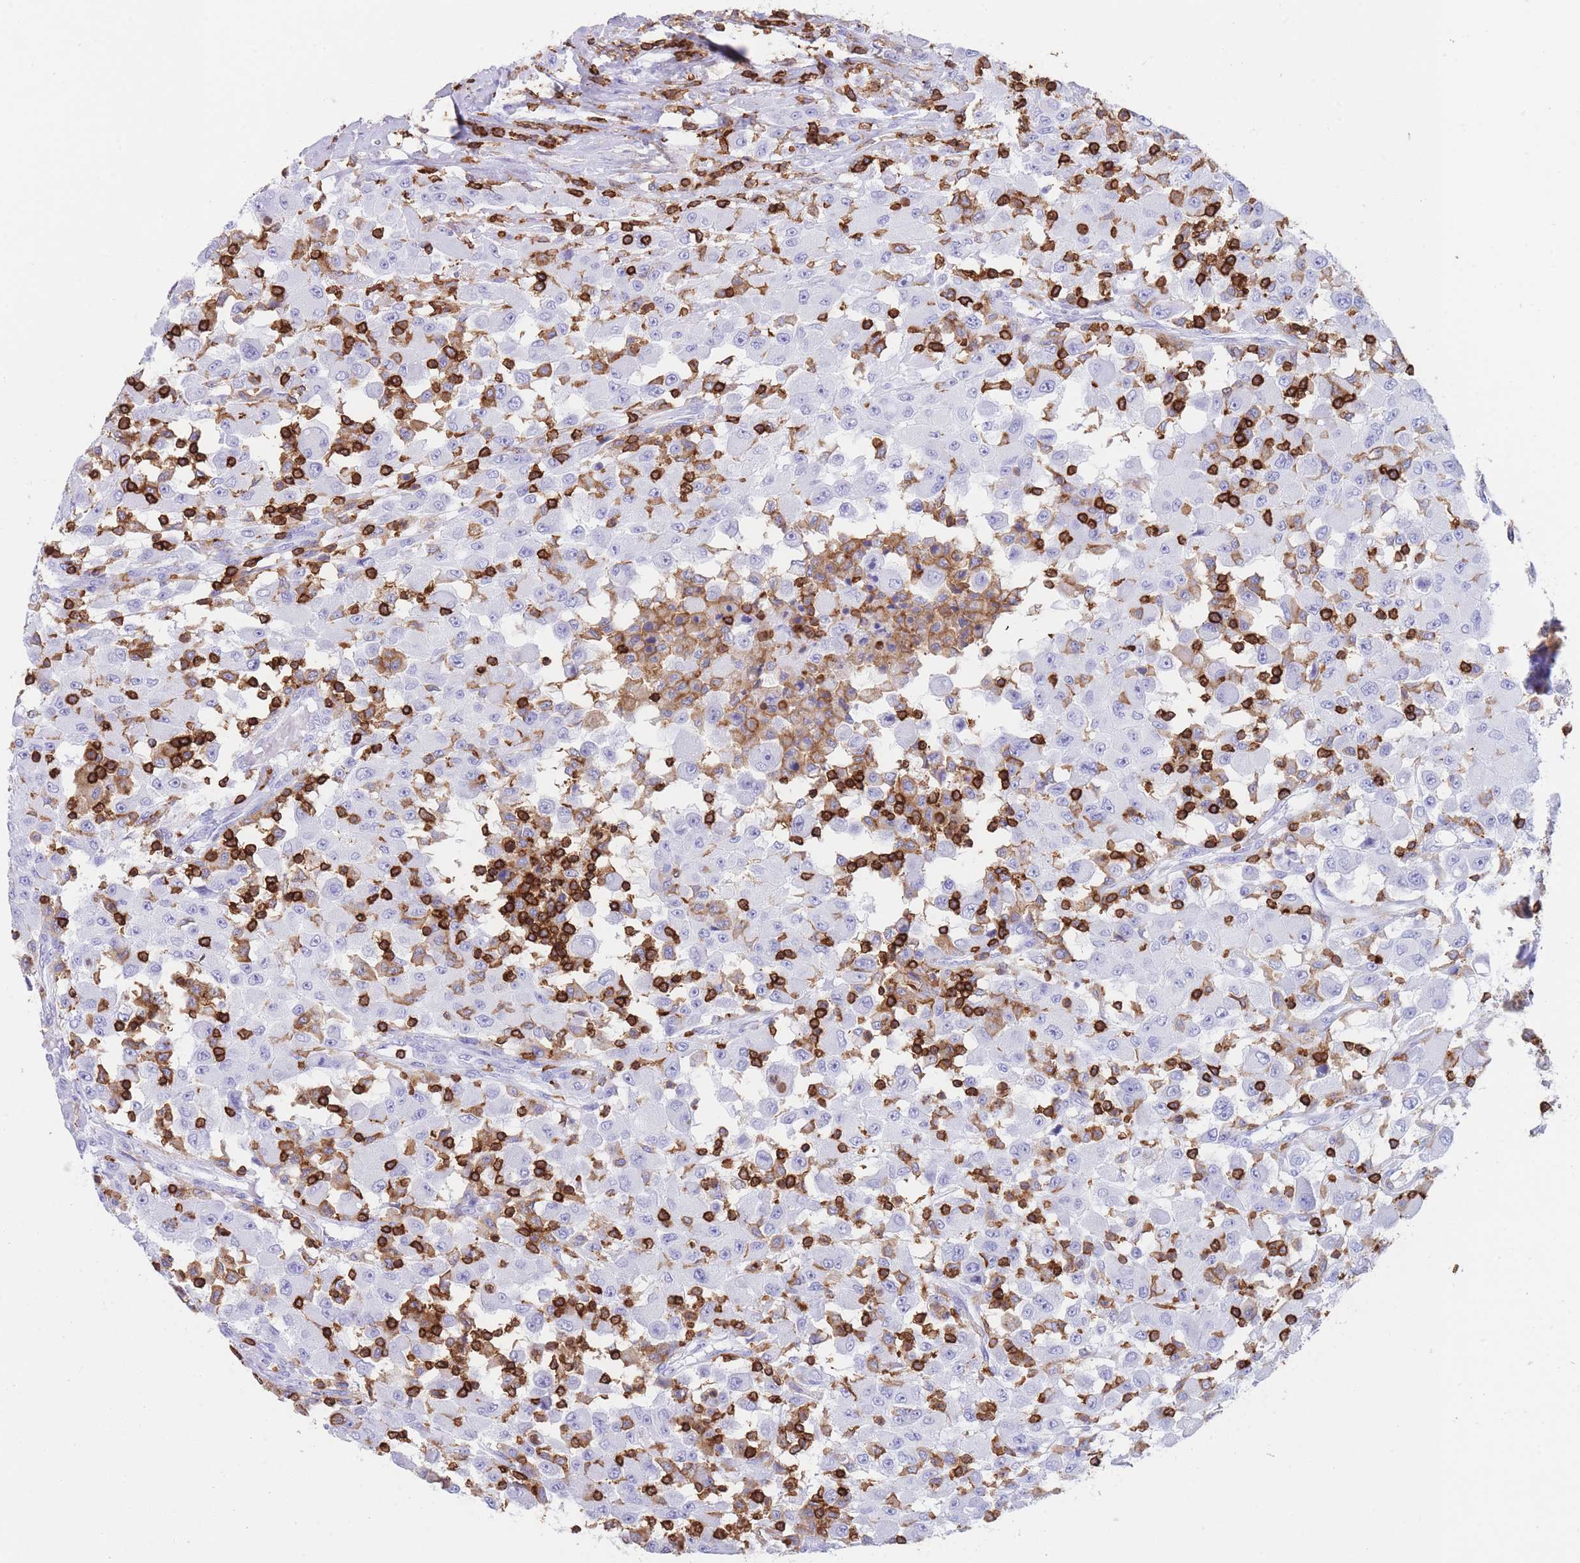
{"staining": {"intensity": "weak", "quantity": "<25%", "location": "cytoplasmic/membranous"}, "tissue": "renal cancer", "cell_type": "Tumor cells", "image_type": "cancer", "snomed": [{"axis": "morphology", "description": "Adenocarcinoma, NOS"}, {"axis": "topography", "description": "Kidney"}], "caption": "An IHC photomicrograph of renal cancer (adenocarcinoma) is shown. There is no staining in tumor cells of renal cancer (adenocarcinoma).", "gene": "CORO1A", "patient": {"sex": "female", "age": 67}}